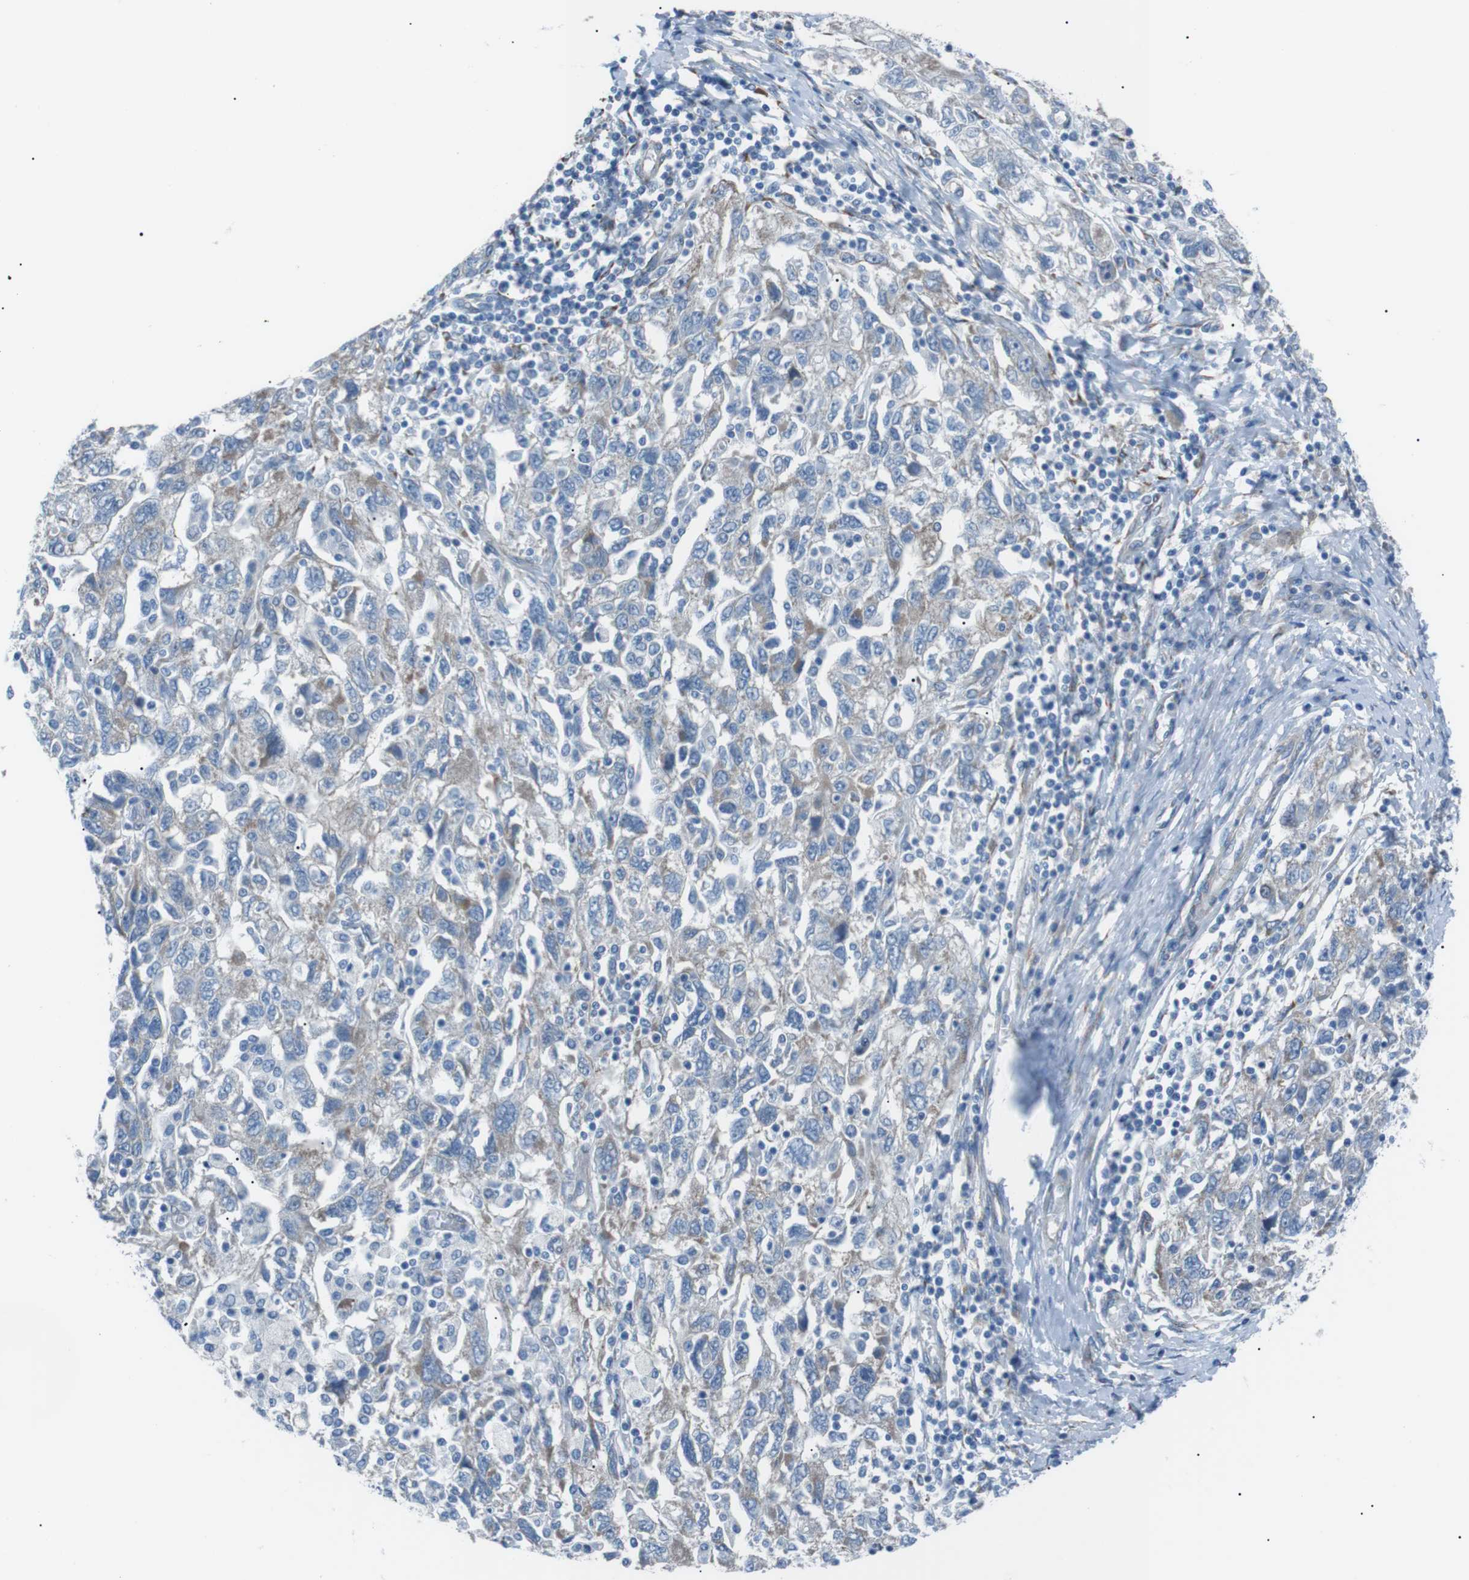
{"staining": {"intensity": "negative", "quantity": "none", "location": "none"}, "tissue": "ovarian cancer", "cell_type": "Tumor cells", "image_type": "cancer", "snomed": [{"axis": "morphology", "description": "Carcinoma, NOS"}, {"axis": "morphology", "description": "Cystadenocarcinoma, serous, NOS"}, {"axis": "topography", "description": "Ovary"}], "caption": "Immunohistochemical staining of human ovarian carcinoma demonstrates no significant staining in tumor cells. (Stains: DAB (3,3'-diaminobenzidine) immunohistochemistry (IHC) with hematoxylin counter stain, Microscopy: brightfield microscopy at high magnification).", "gene": "MTARC2", "patient": {"sex": "female", "age": 69}}